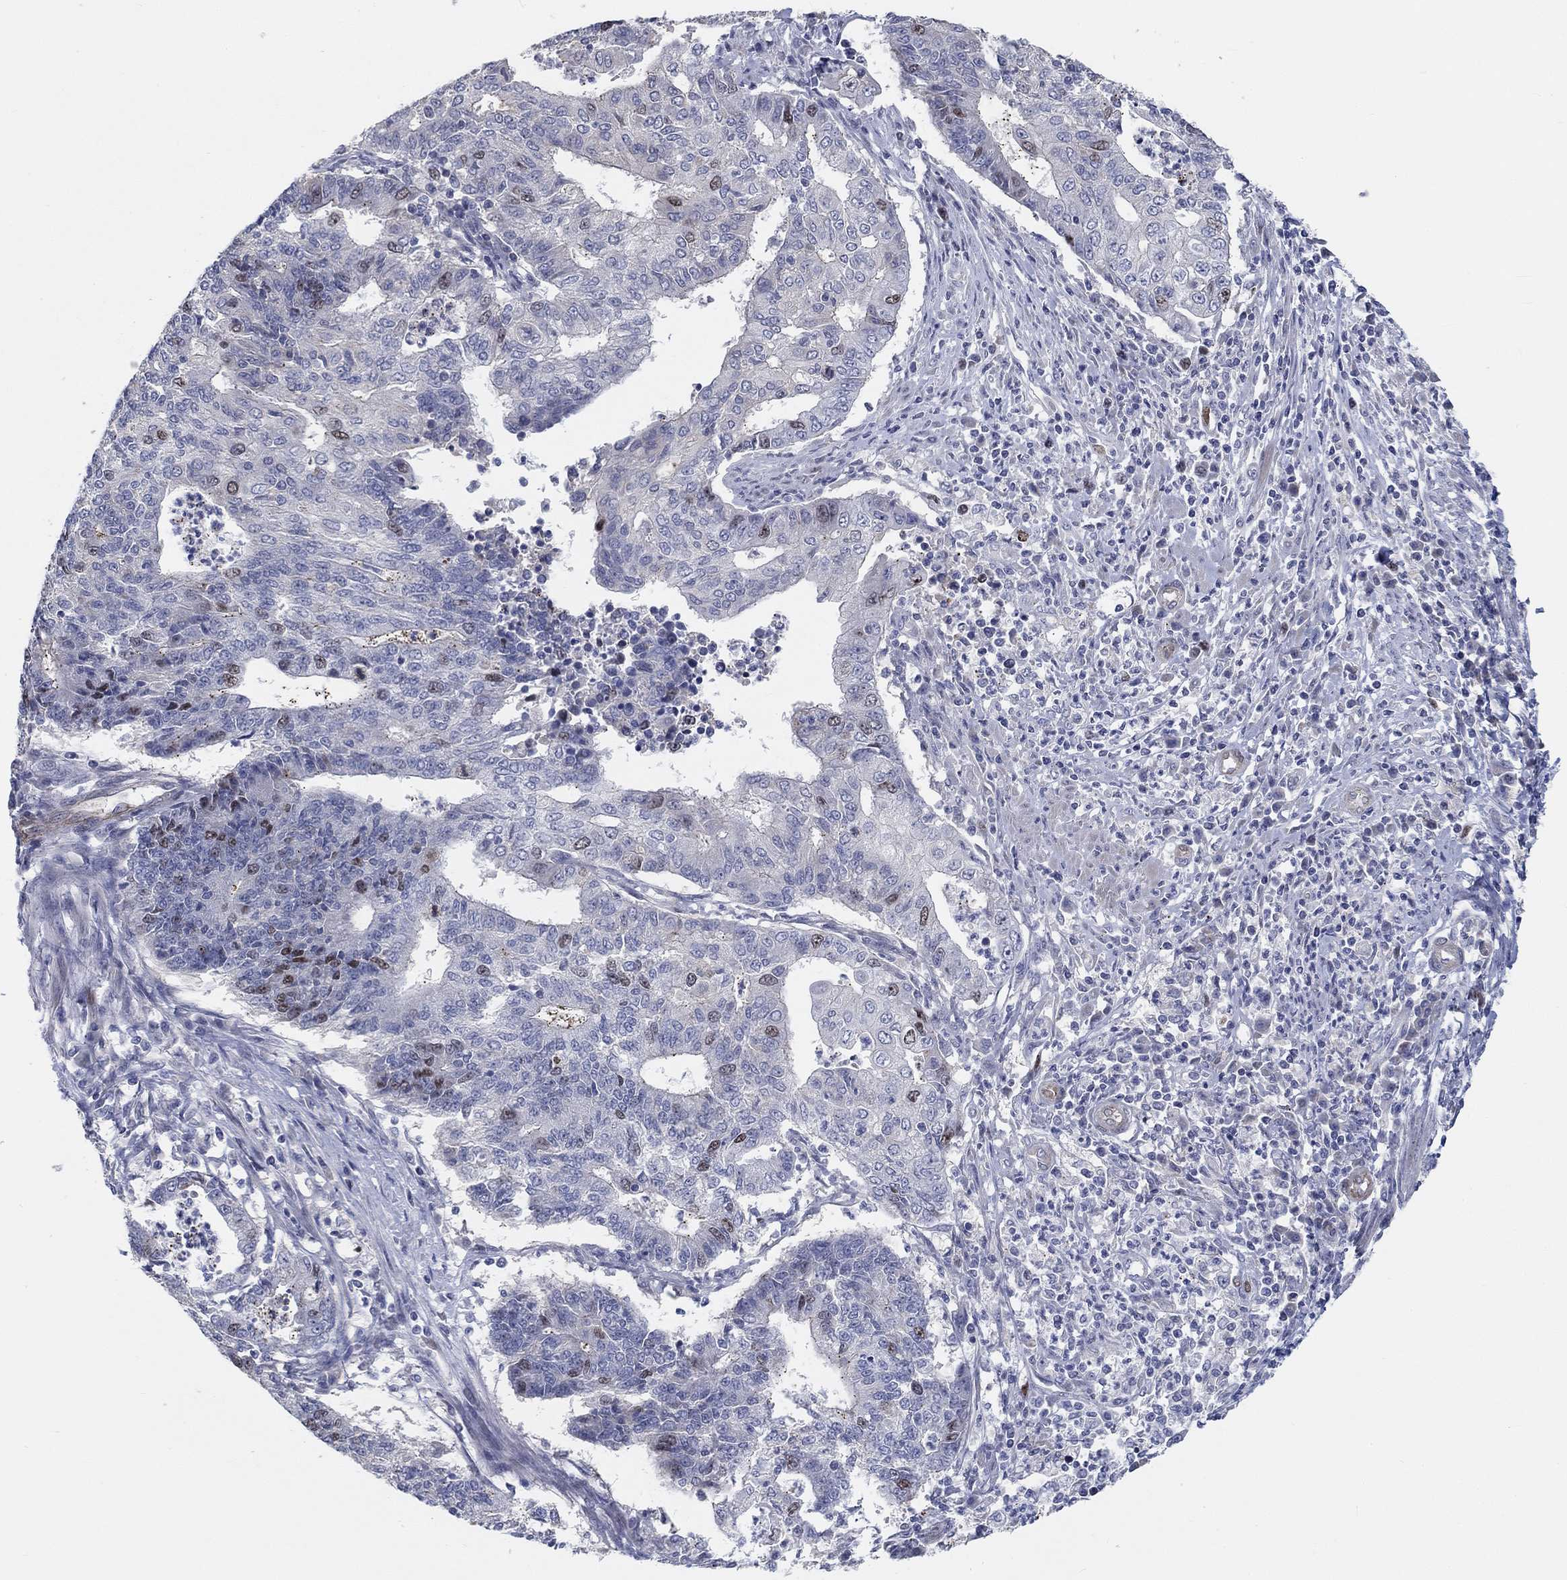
{"staining": {"intensity": "weak", "quantity": "<25%", "location": "nuclear"}, "tissue": "endometrial cancer", "cell_type": "Tumor cells", "image_type": "cancer", "snomed": [{"axis": "morphology", "description": "Adenocarcinoma, NOS"}, {"axis": "topography", "description": "Uterus"}, {"axis": "topography", "description": "Endometrium"}], "caption": "Tumor cells are negative for protein expression in human endometrial adenocarcinoma.", "gene": "PRC1", "patient": {"sex": "female", "age": 54}}